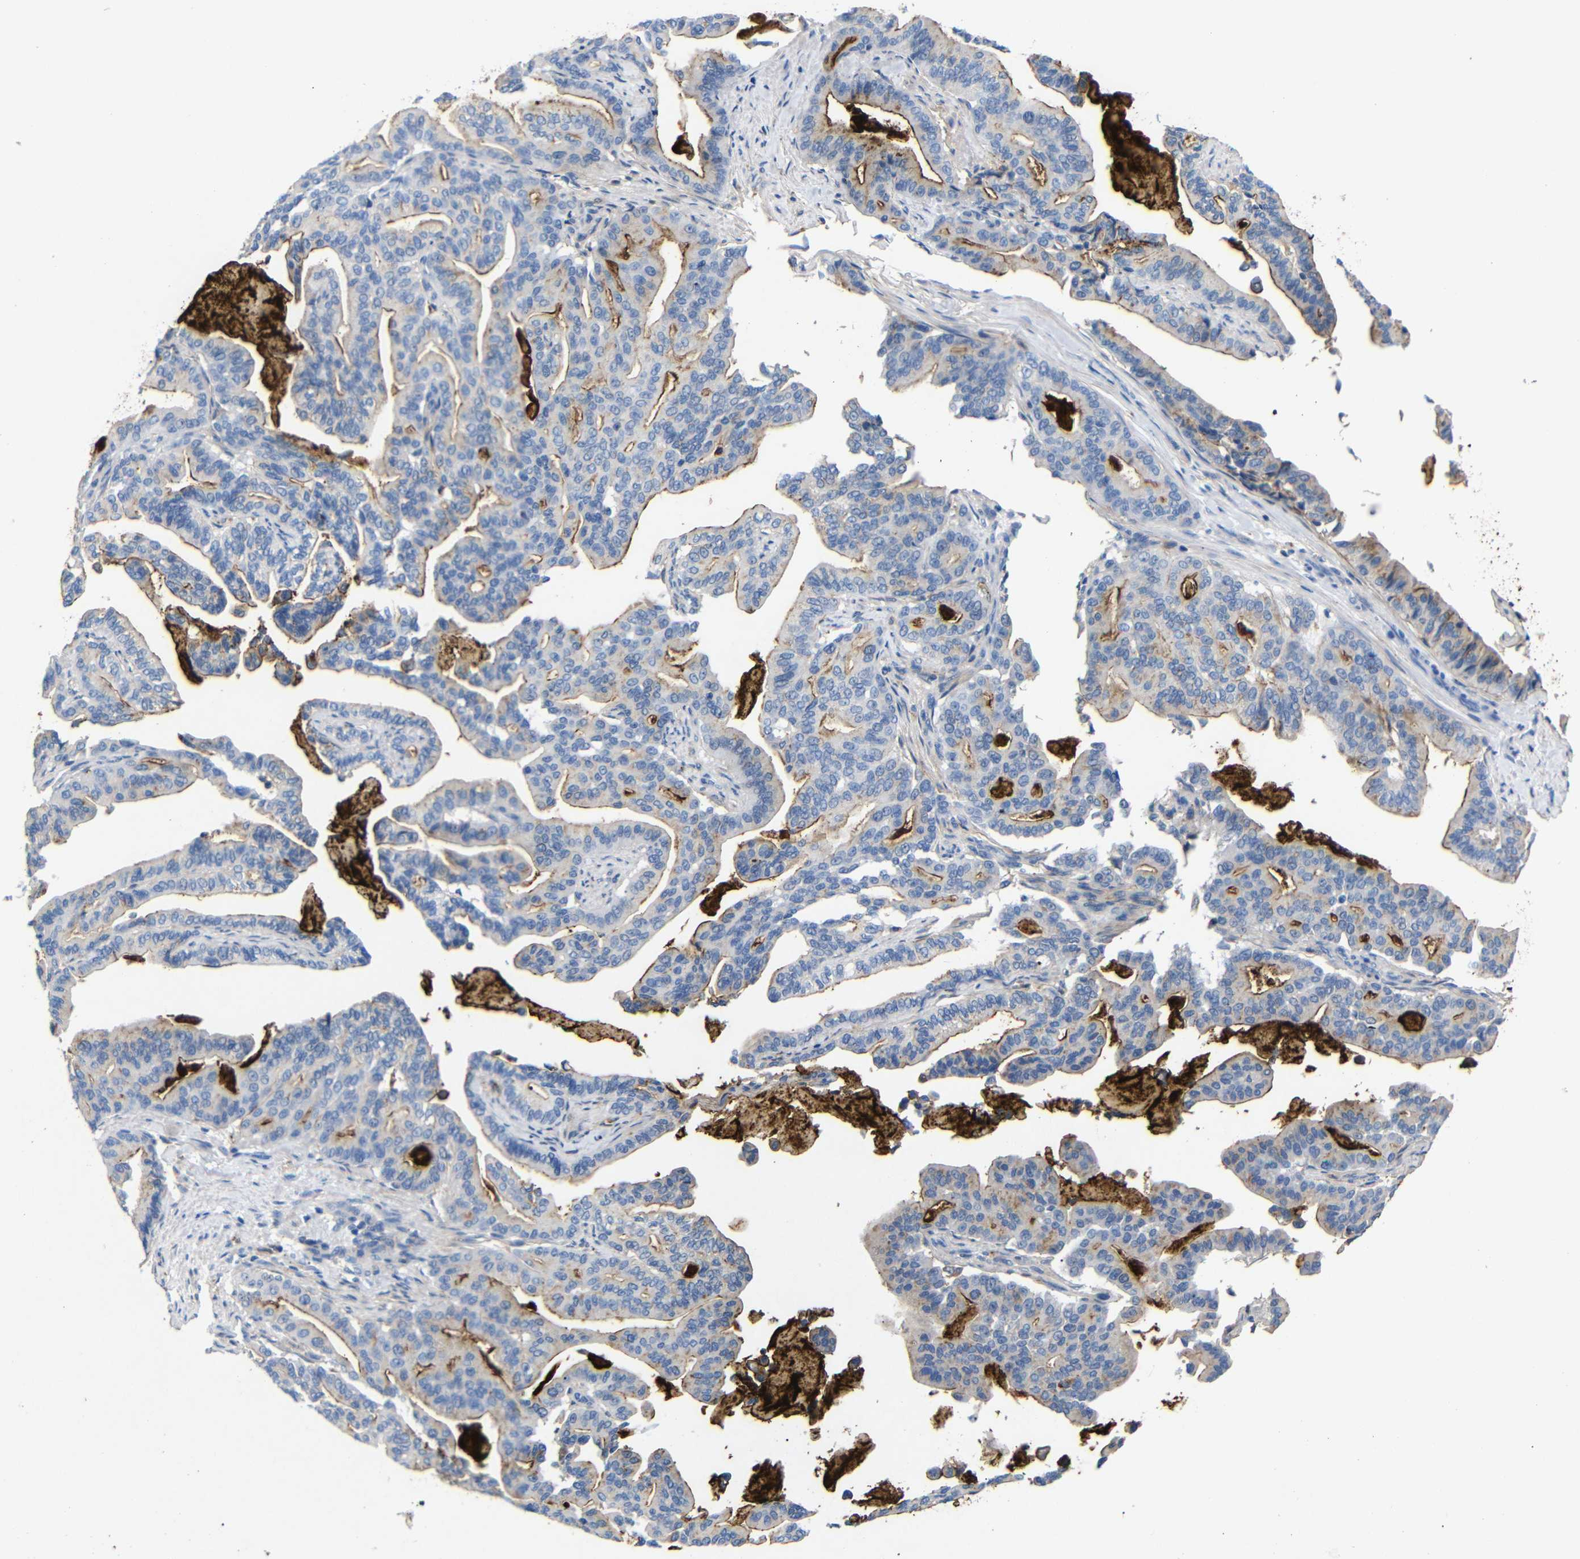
{"staining": {"intensity": "moderate", "quantity": "<25%", "location": "cytoplasmic/membranous"}, "tissue": "pancreatic cancer", "cell_type": "Tumor cells", "image_type": "cancer", "snomed": [{"axis": "morphology", "description": "Adenocarcinoma, NOS"}, {"axis": "topography", "description": "Pancreas"}], "caption": "Pancreatic adenocarcinoma stained for a protein (brown) shows moderate cytoplasmic/membranous positive staining in approximately <25% of tumor cells.", "gene": "SDCBP", "patient": {"sex": "male", "age": 63}}